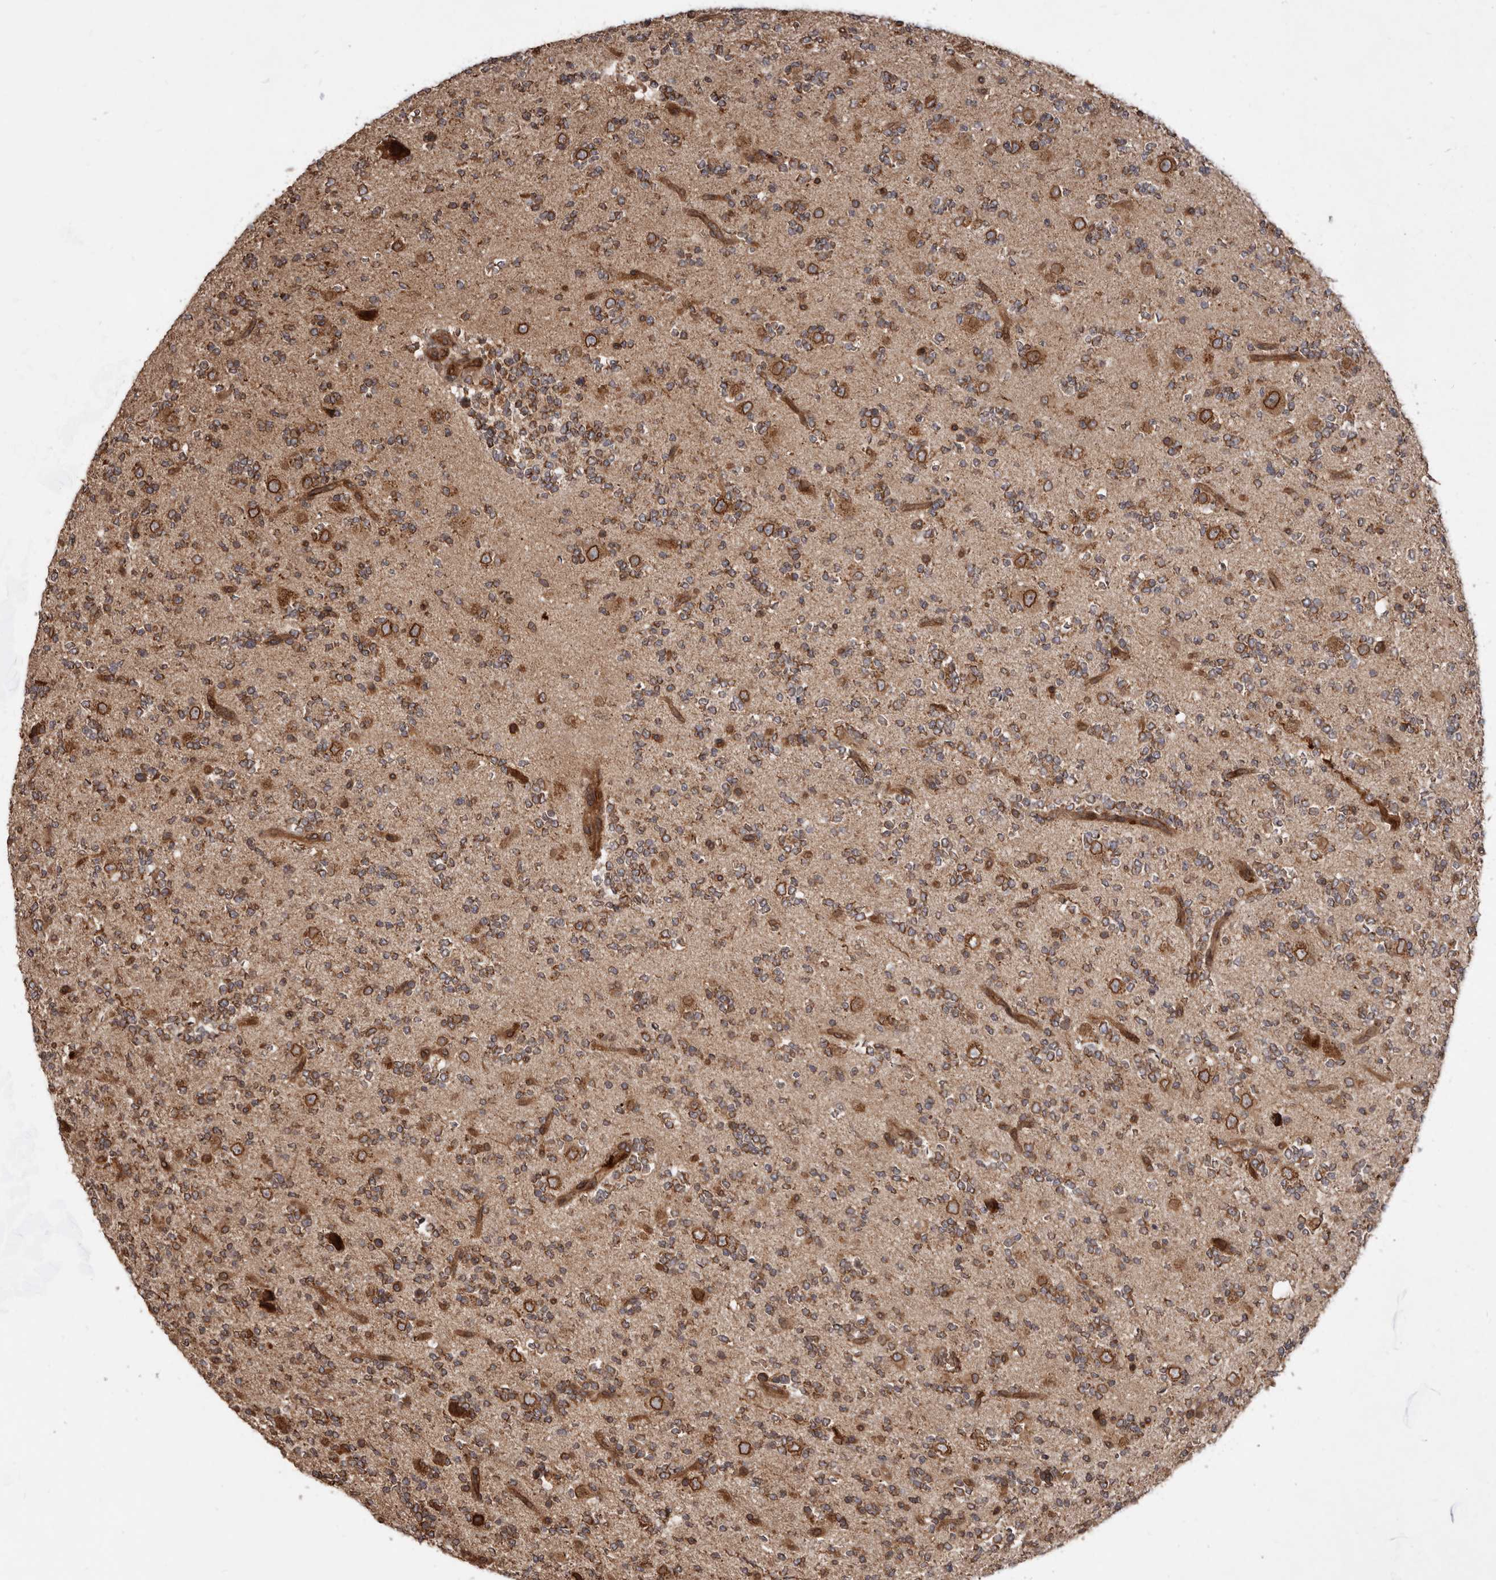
{"staining": {"intensity": "moderate", "quantity": ">75%", "location": "cytoplasmic/membranous,nuclear"}, "tissue": "glioma", "cell_type": "Tumor cells", "image_type": "cancer", "snomed": [{"axis": "morphology", "description": "Glioma, malignant, High grade"}, {"axis": "topography", "description": "Brain"}], "caption": "Tumor cells exhibit moderate cytoplasmic/membranous and nuclear expression in approximately >75% of cells in malignant high-grade glioma.", "gene": "STK36", "patient": {"sex": "female", "age": 62}}